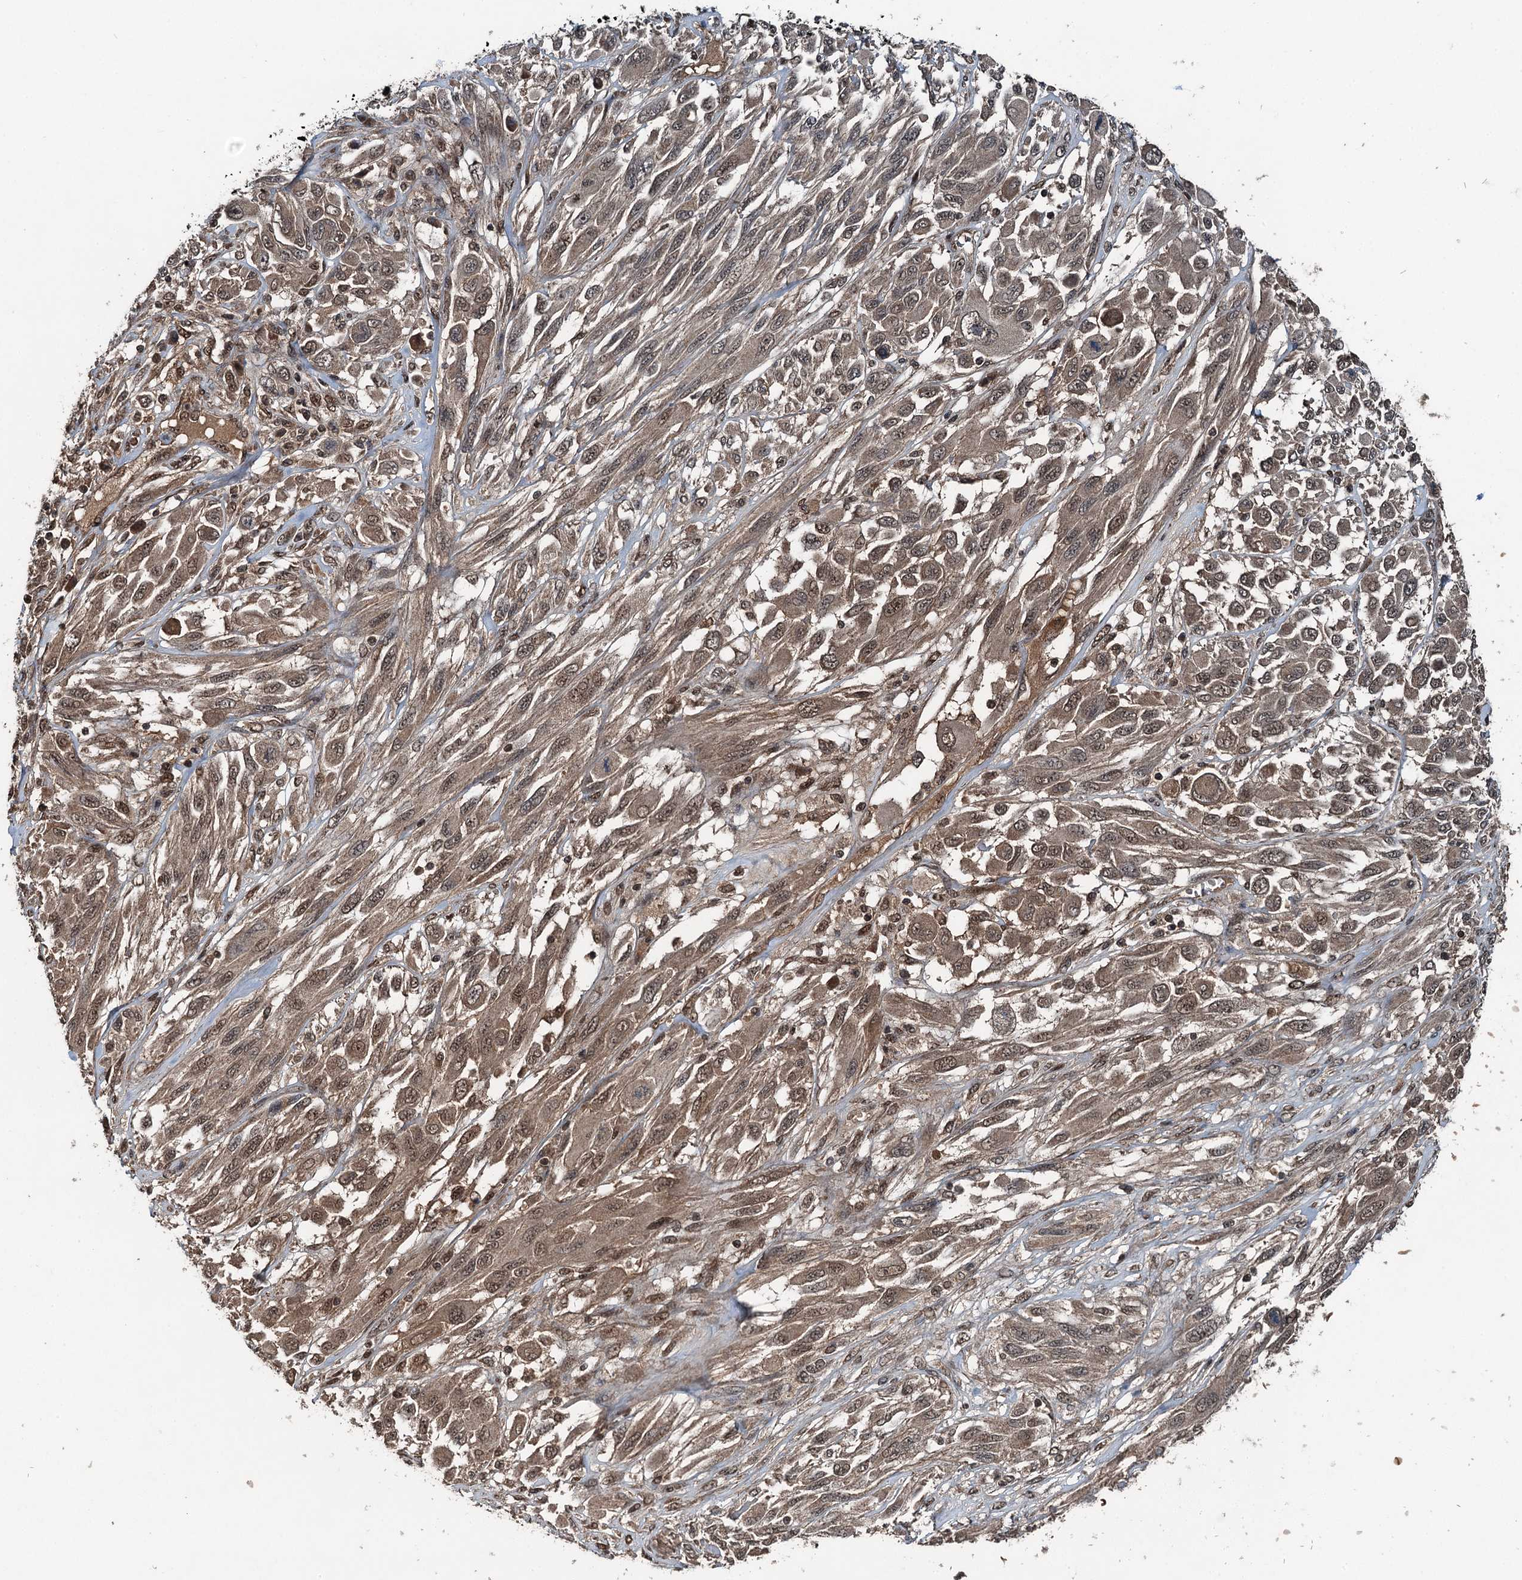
{"staining": {"intensity": "moderate", "quantity": ">75%", "location": "cytoplasmic/membranous,nuclear"}, "tissue": "melanoma", "cell_type": "Tumor cells", "image_type": "cancer", "snomed": [{"axis": "morphology", "description": "Malignant melanoma, NOS"}, {"axis": "topography", "description": "Skin"}], "caption": "Immunohistochemical staining of melanoma displays medium levels of moderate cytoplasmic/membranous and nuclear positivity in approximately >75% of tumor cells.", "gene": "UBXN6", "patient": {"sex": "female", "age": 91}}